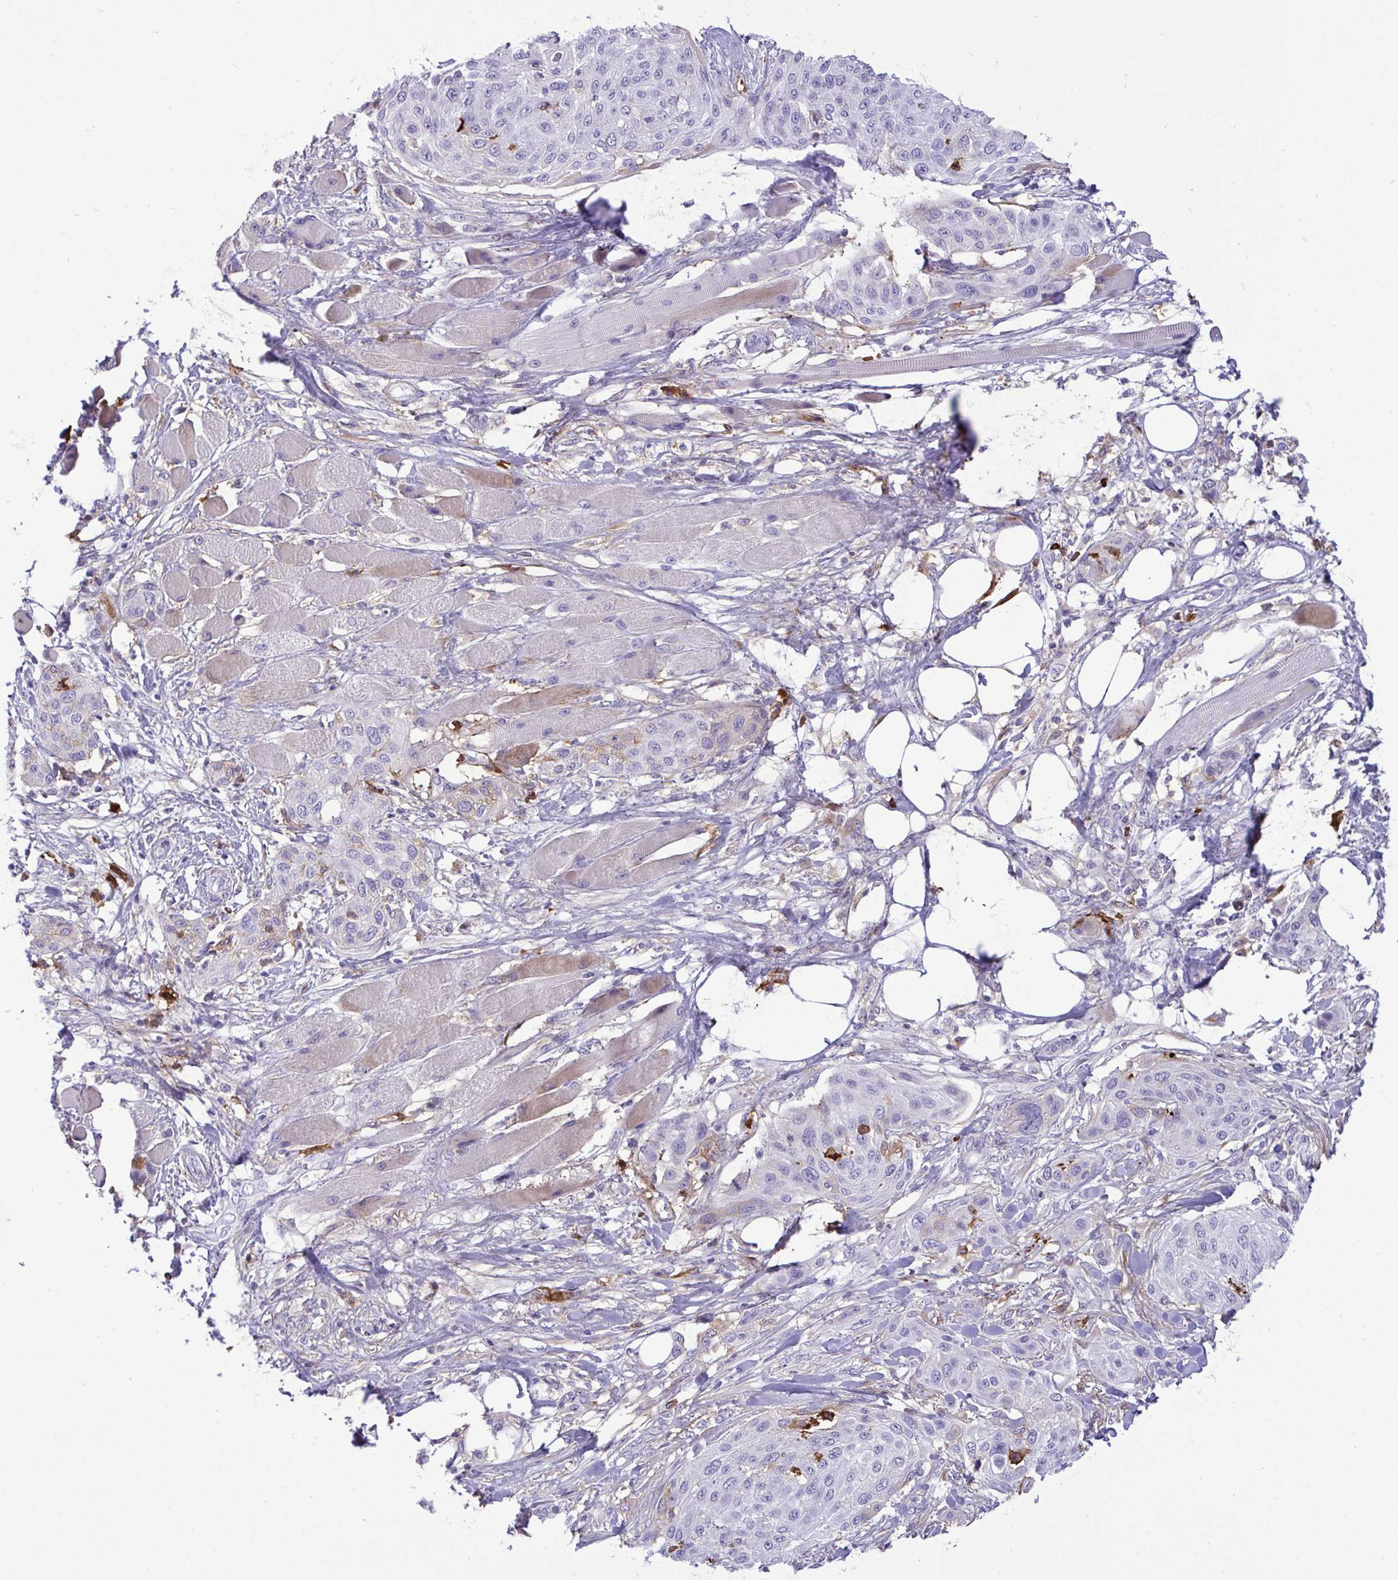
{"staining": {"intensity": "negative", "quantity": "none", "location": "none"}, "tissue": "skin cancer", "cell_type": "Tumor cells", "image_type": "cancer", "snomed": [{"axis": "morphology", "description": "Squamous cell carcinoma, NOS"}, {"axis": "topography", "description": "Skin"}], "caption": "Histopathology image shows no protein staining in tumor cells of skin cancer tissue.", "gene": "F2", "patient": {"sex": "female", "age": 87}}